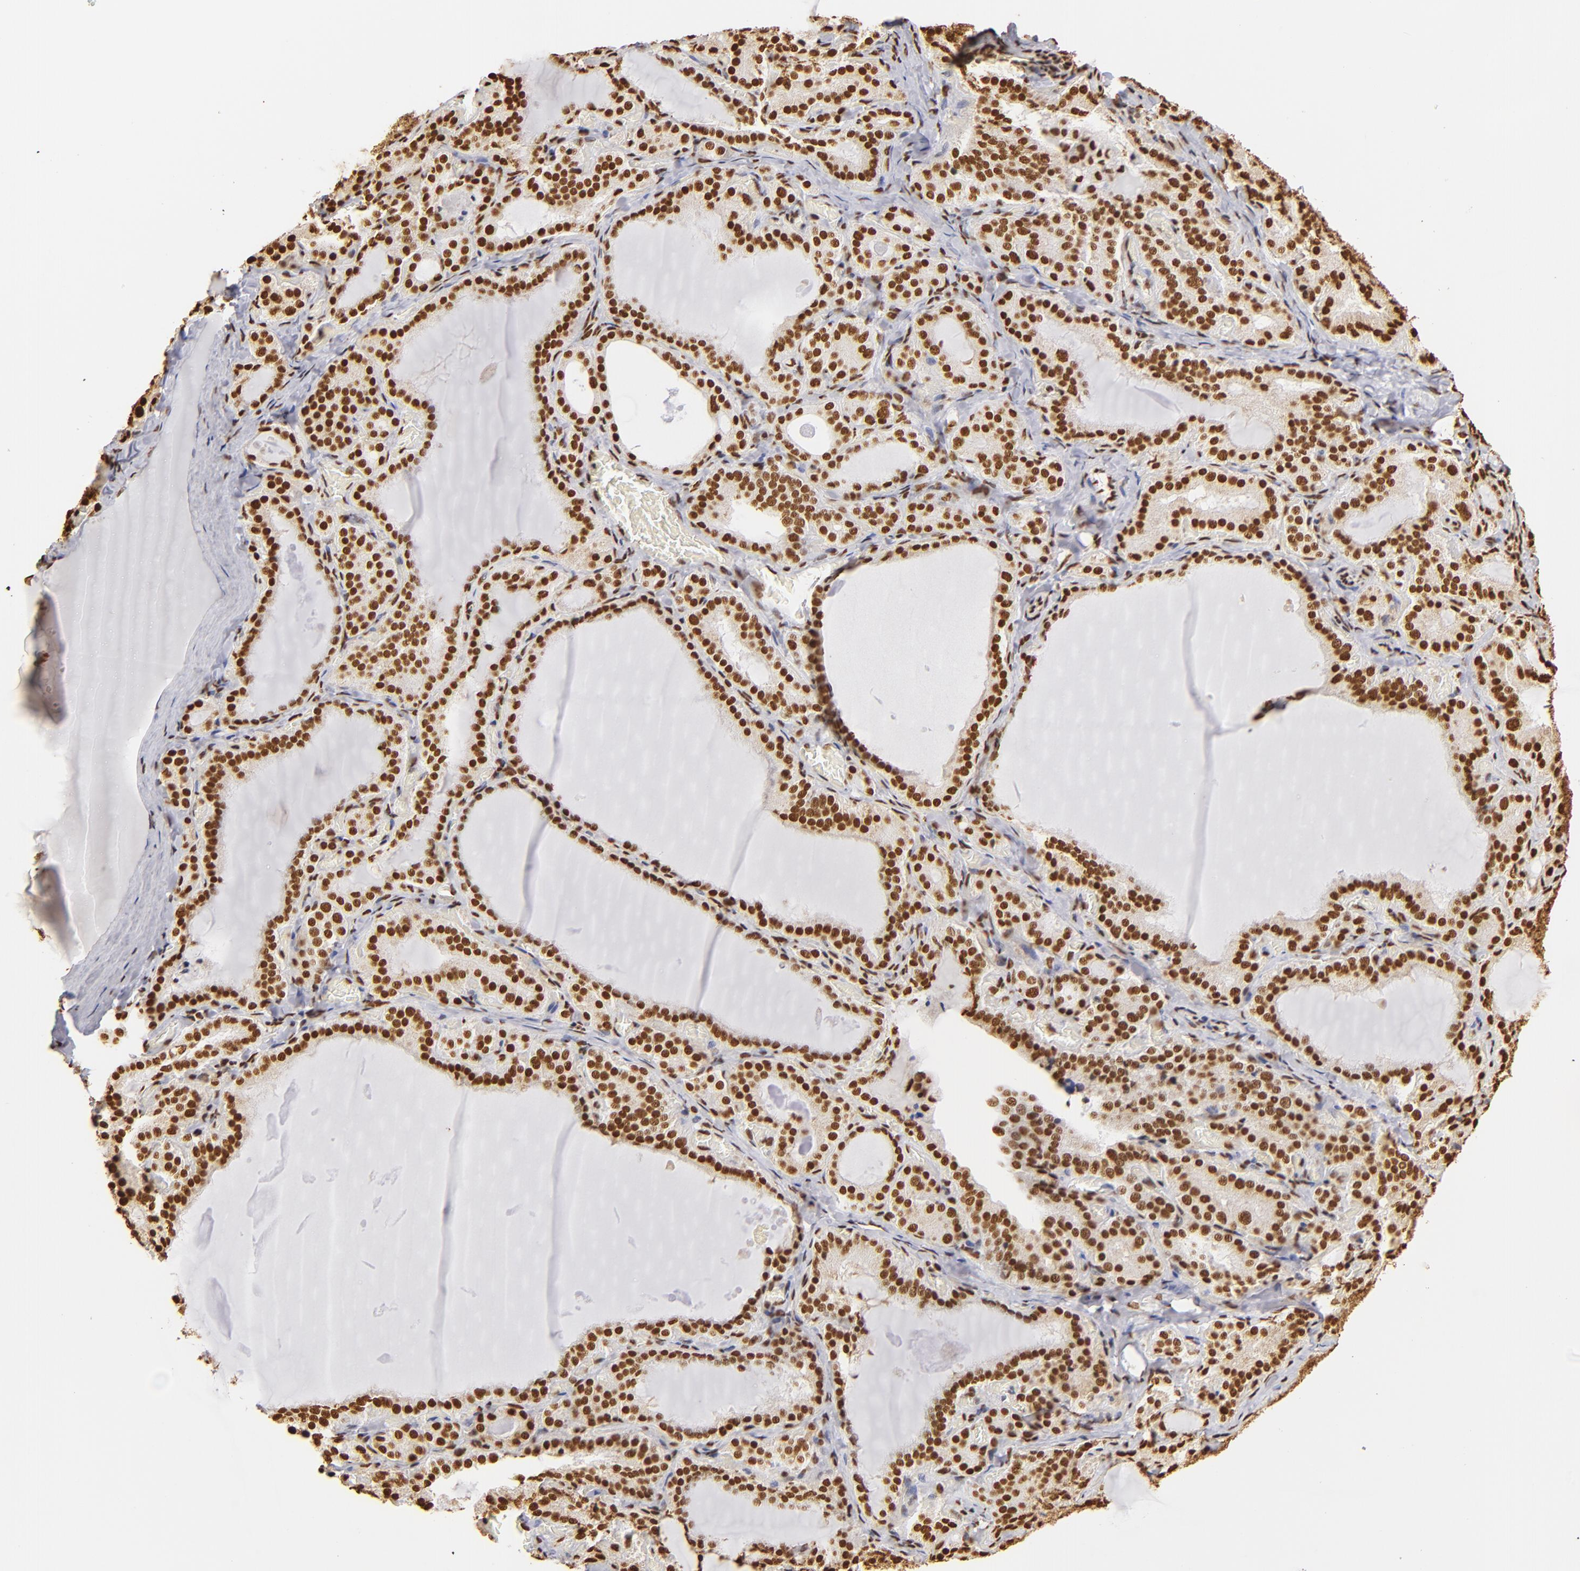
{"staining": {"intensity": "strong", "quantity": ">75%", "location": "nuclear"}, "tissue": "thyroid gland", "cell_type": "Glandular cells", "image_type": "normal", "snomed": [{"axis": "morphology", "description": "Normal tissue, NOS"}, {"axis": "topography", "description": "Thyroid gland"}], "caption": "Glandular cells display high levels of strong nuclear positivity in approximately >75% of cells in unremarkable human thyroid gland. The protein of interest is stained brown, and the nuclei are stained in blue (DAB (3,3'-diaminobenzidine) IHC with brightfield microscopy, high magnification).", "gene": "ILF3", "patient": {"sex": "female", "age": 33}}